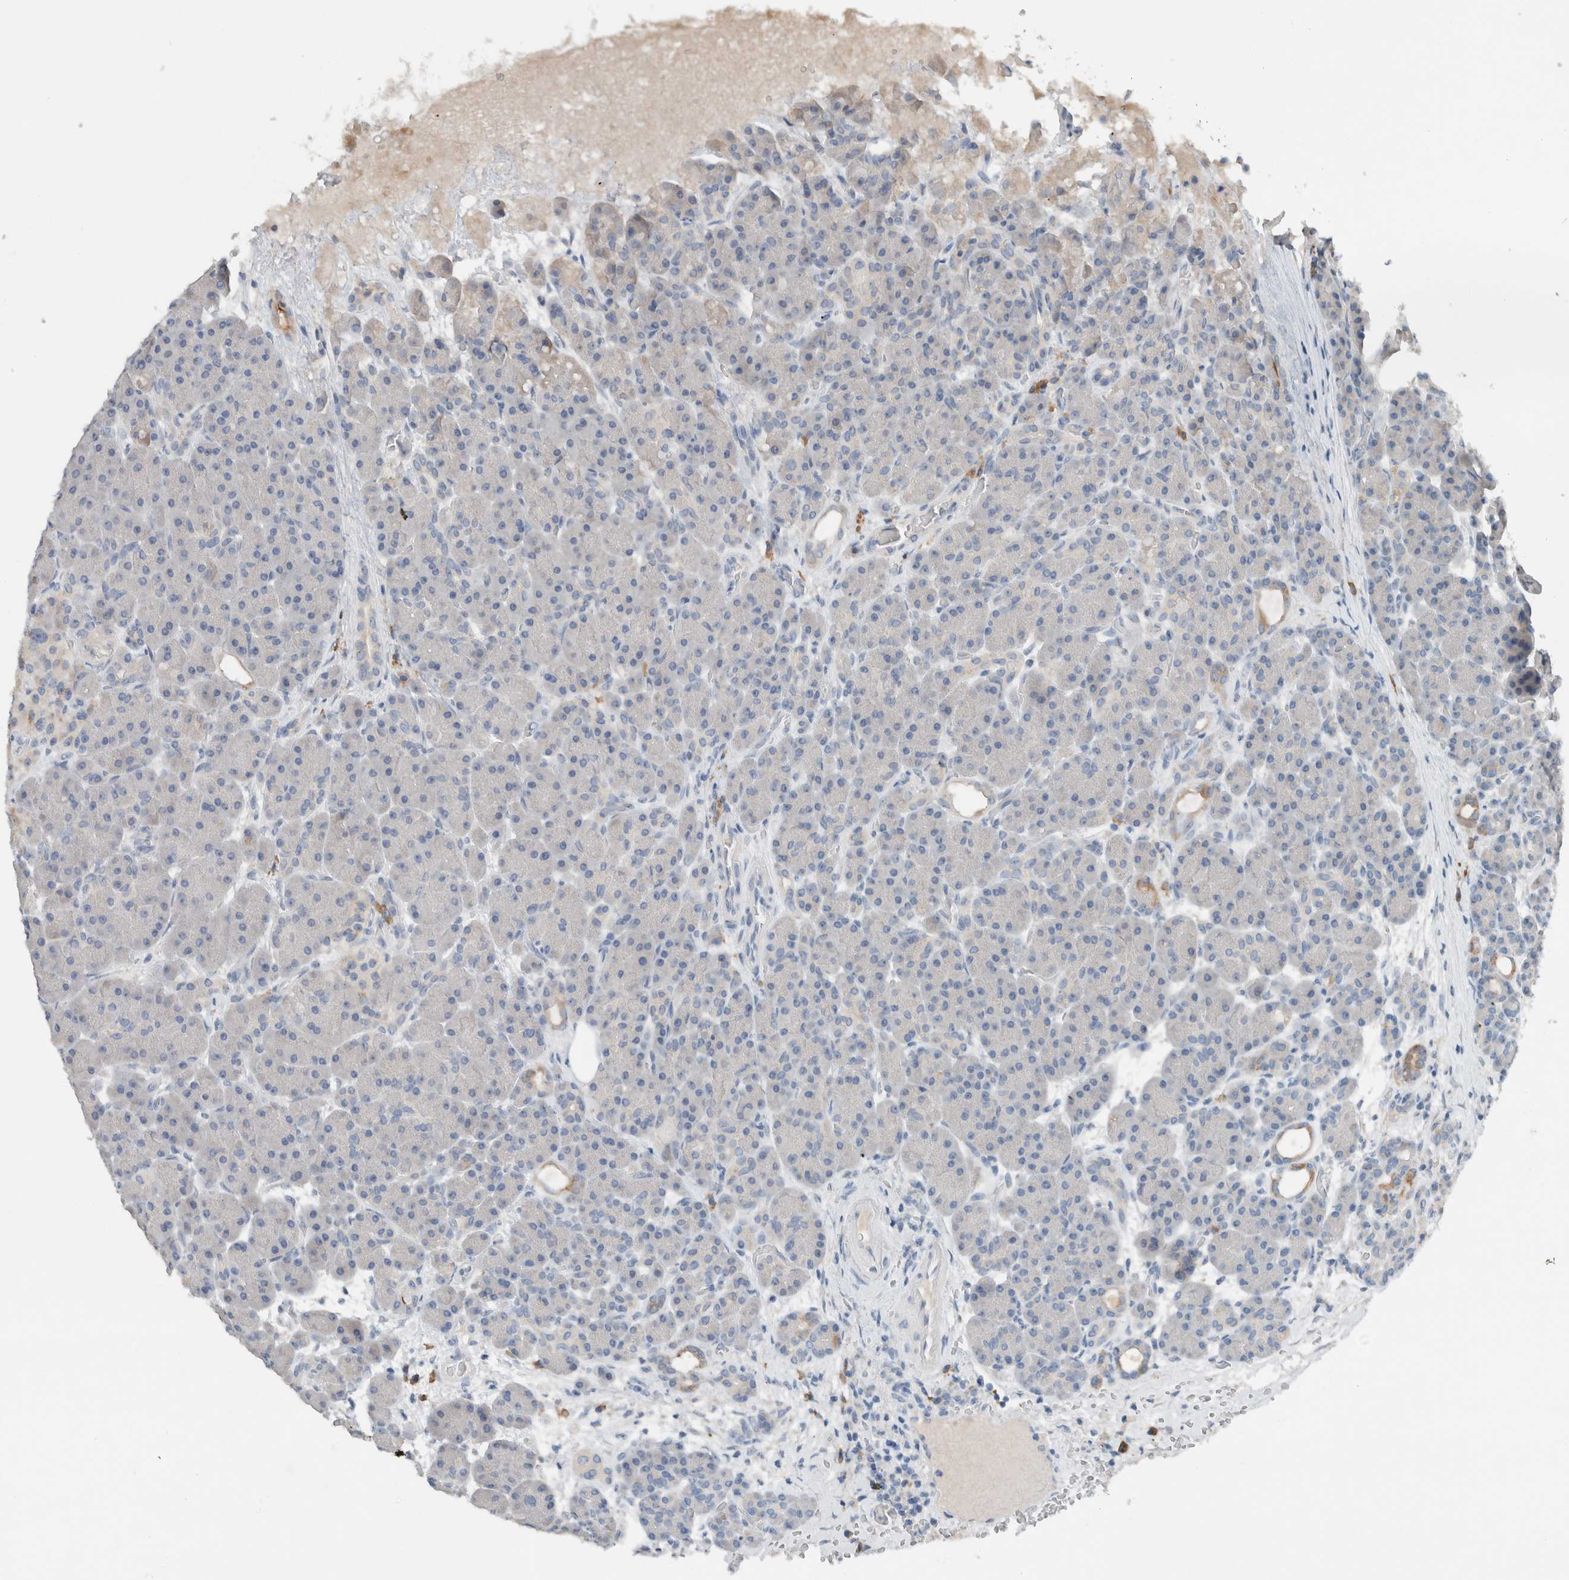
{"staining": {"intensity": "negative", "quantity": "none", "location": "none"}, "tissue": "pancreas", "cell_type": "Exocrine glandular cells", "image_type": "normal", "snomed": [{"axis": "morphology", "description": "Normal tissue, NOS"}, {"axis": "topography", "description": "Pancreas"}], "caption": "Immunohistochemistry (IHC) of normal human pancreas reveals no positivity in exocrine glandular cells.", "gene": "DUOX1", "patient": {"sex": "male", "age": 63}}